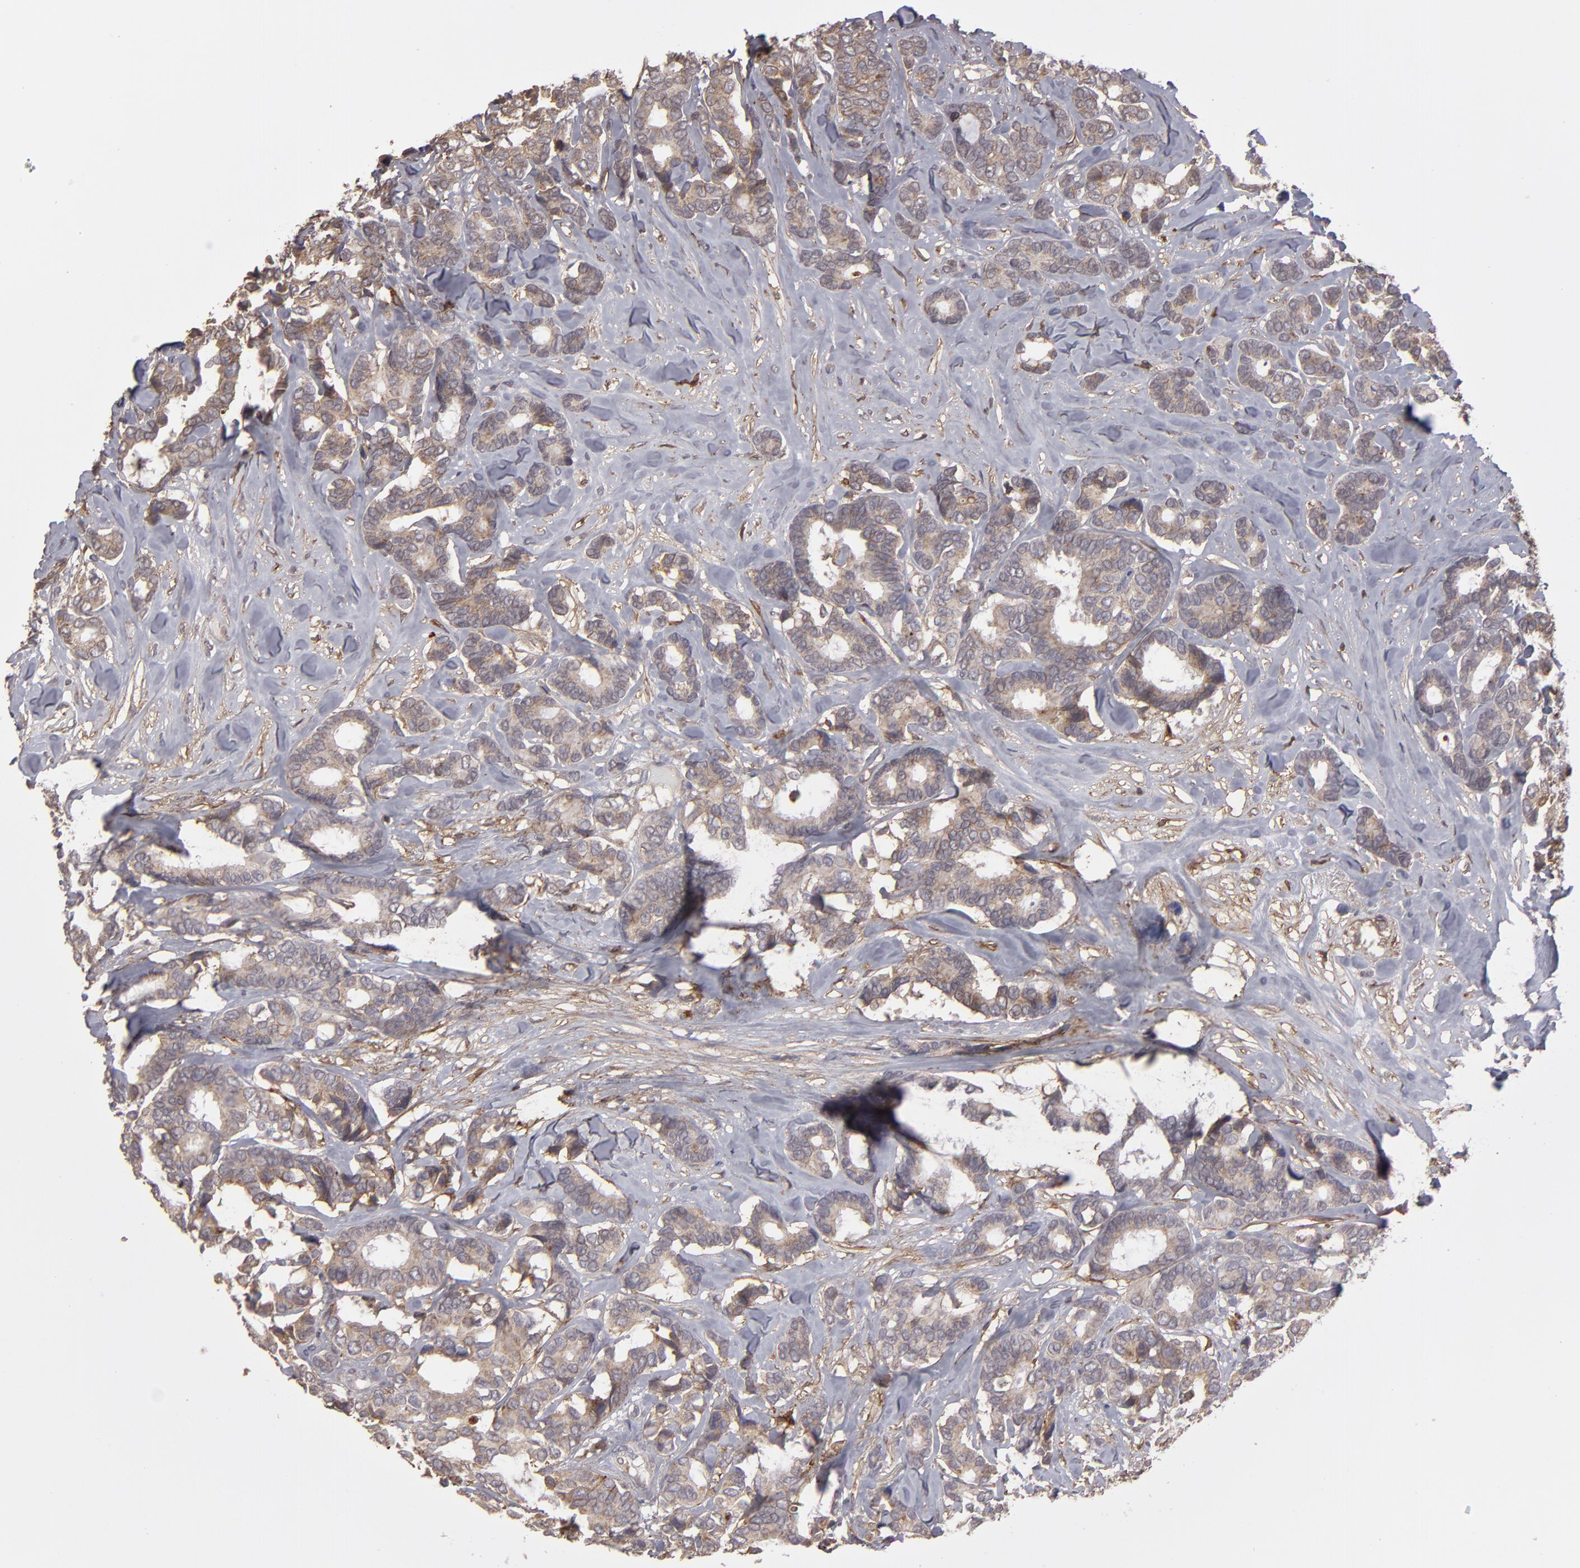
{"staining": {"intensity": "moderate", "quantity": ">75%", "location": "cytoplasmic/membranous"}, "tissue": "breast cancer", "cell_type": "Tumor cells", "image_type": "cancer", "snomed": [{"axis": "morphology", "description": "Duct carcinoma"}, {"axis": "topography", "description": "Breast"}], "caption": "IHC micrograph of human invasive ductal carcinoma (breast) stained for a protein (brown), which displays medium levels of moderate cytoplasmic/membranous positivity in approximately >75% of tumor cells.", "gene": "ITGB5", "patient": {"sex": "female", "age": 87}}